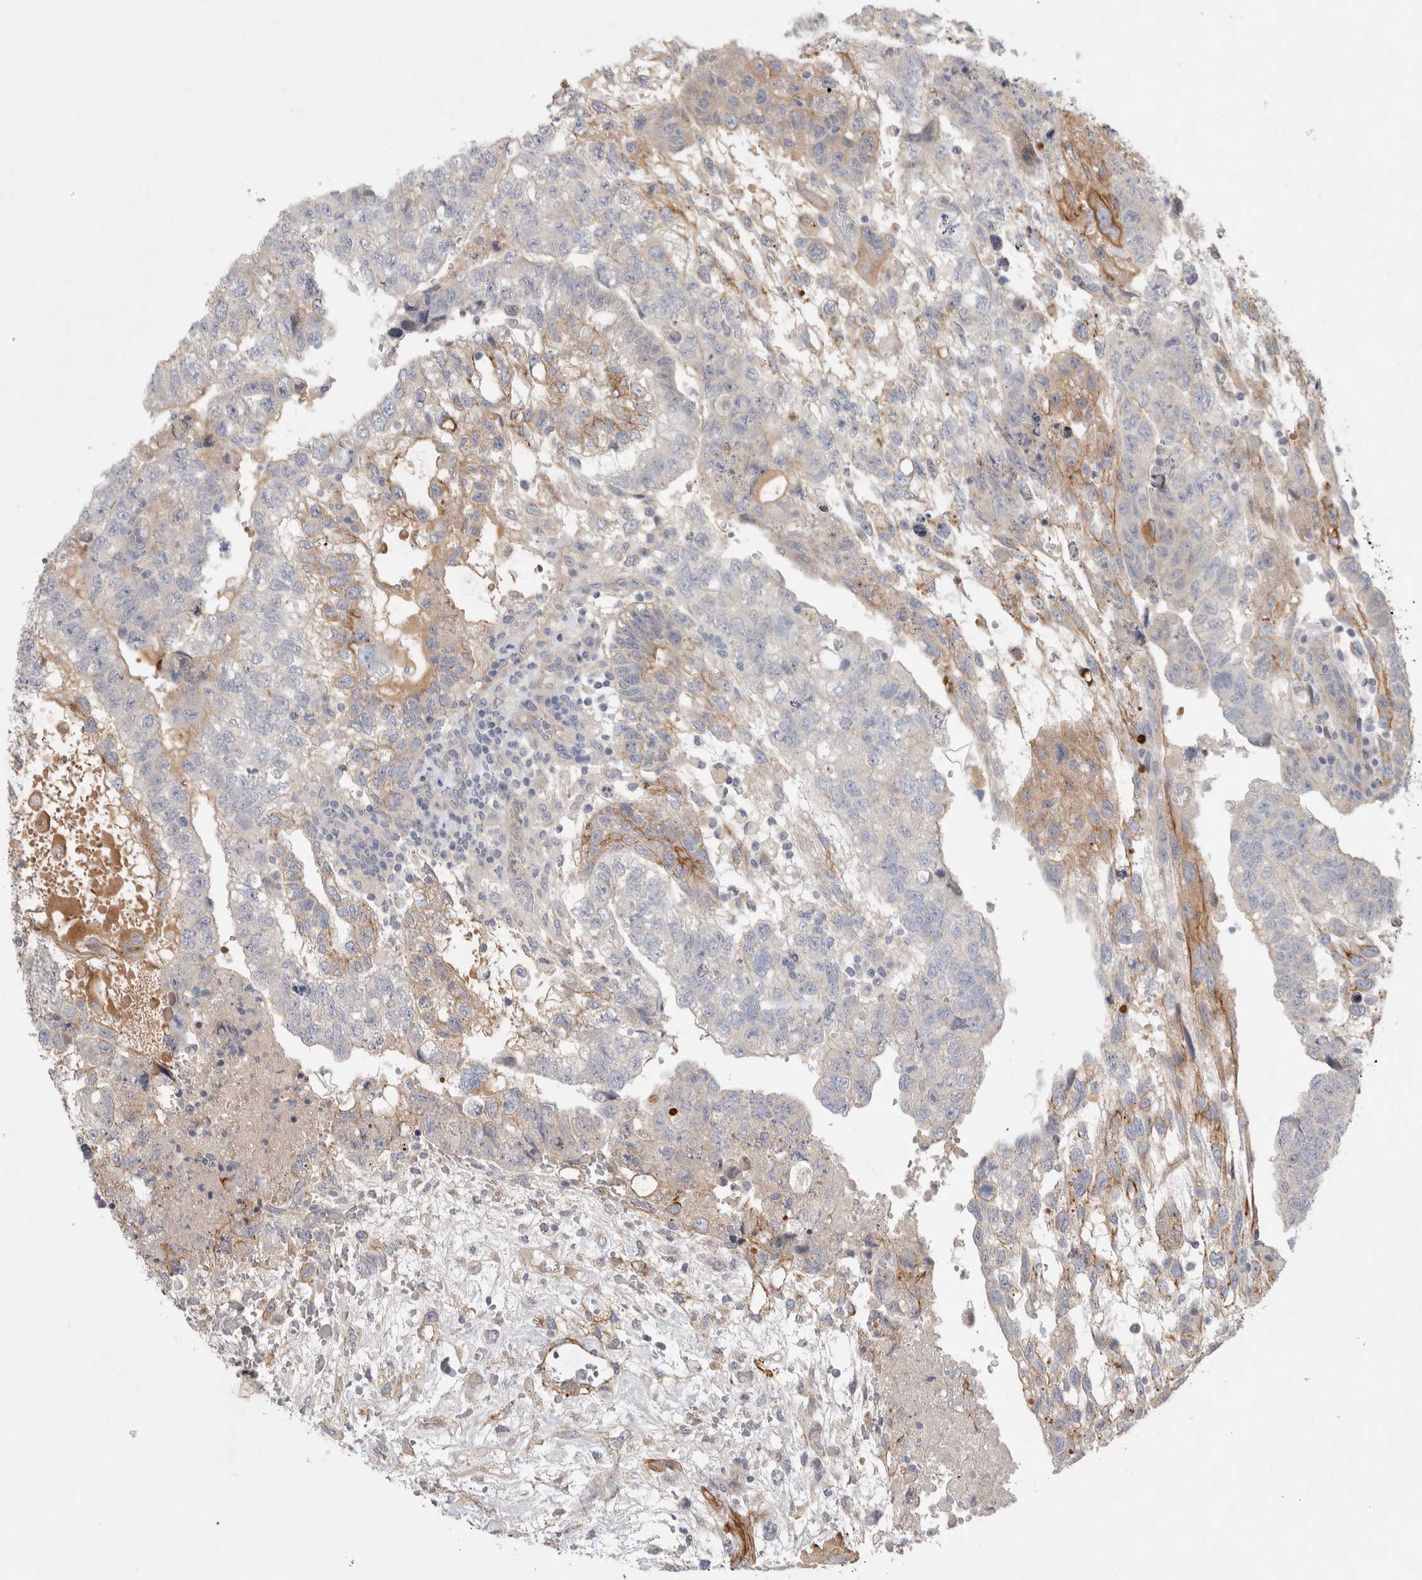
{"staining": {"intensity": "moderate", "quantity": "<25%", "location": "cytoplasmic/membranous"}, "tissue": "testis cancer", "cell_type": "Tumor cells", "image_type": "cancer", "snomed": [{"axis": "morphology", "description": "Carcinoma, Embryonal, NOS"}, {"axis": "topography", "description": "Testis"}], "caption": "Testis cancer (embryonal carcinoma) stained for a protein (brown) displays moderate cytoplasmic/membranous positive expression in about <25% of tumor cells.", "gene": "BZW2", "patient": {"sex": "male", "age": 36}}